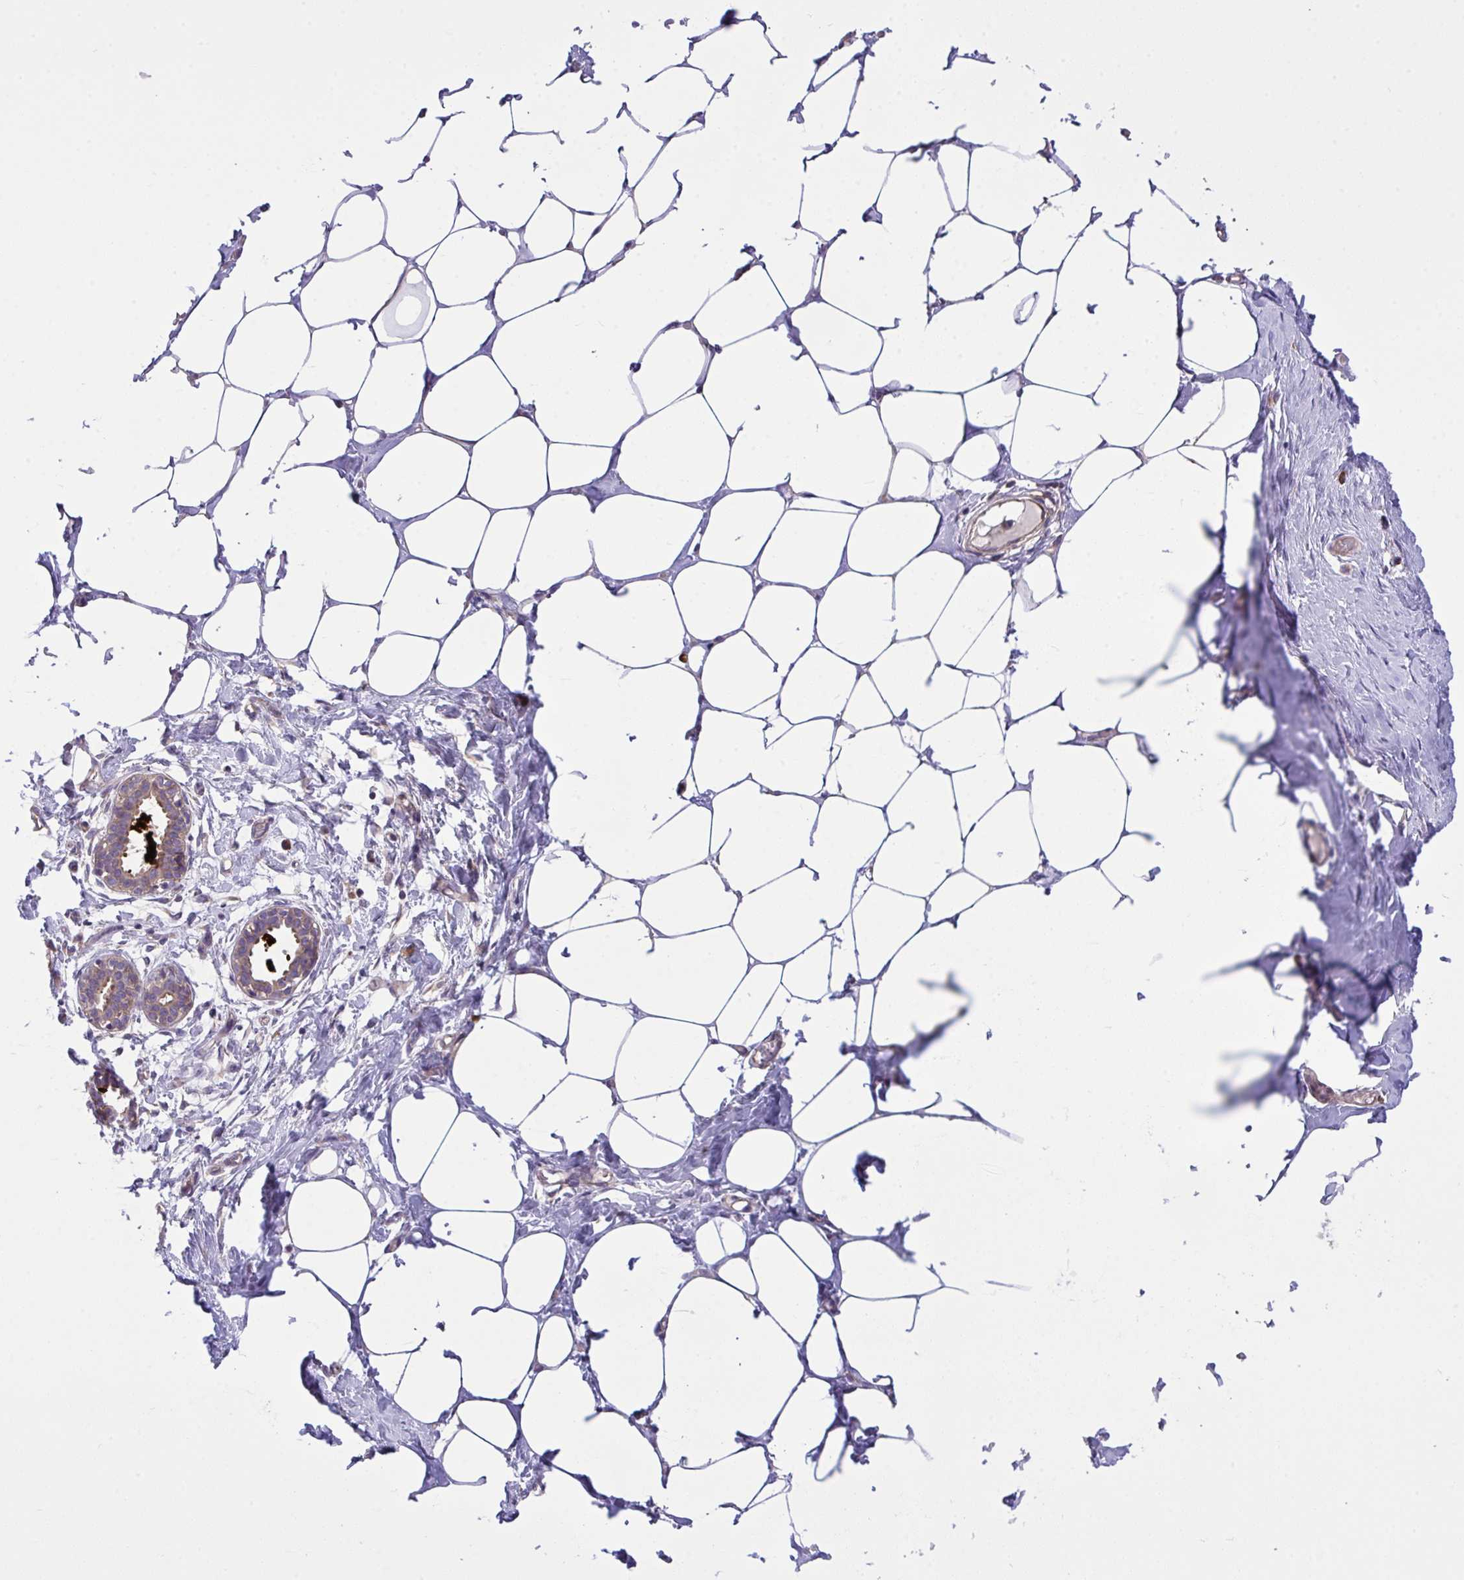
{"staining": {"intensity": "negative", "quantity": "none", "location": "none"}, "tissue": "breast", "cell_type": "Adipocytes", "image_type": "normal", "snomed": [{"axis": "morphology", "description": "Normal tissue, NOS"}, {"axis": "topography", "description": "Breast"}], "caption": "IHC image of unremarkable breast: human breast stained with DAB shows no significant protein expression in adipocytes.", "gene": "GRB14", "patient": {"sex": "female", "age": 27}}